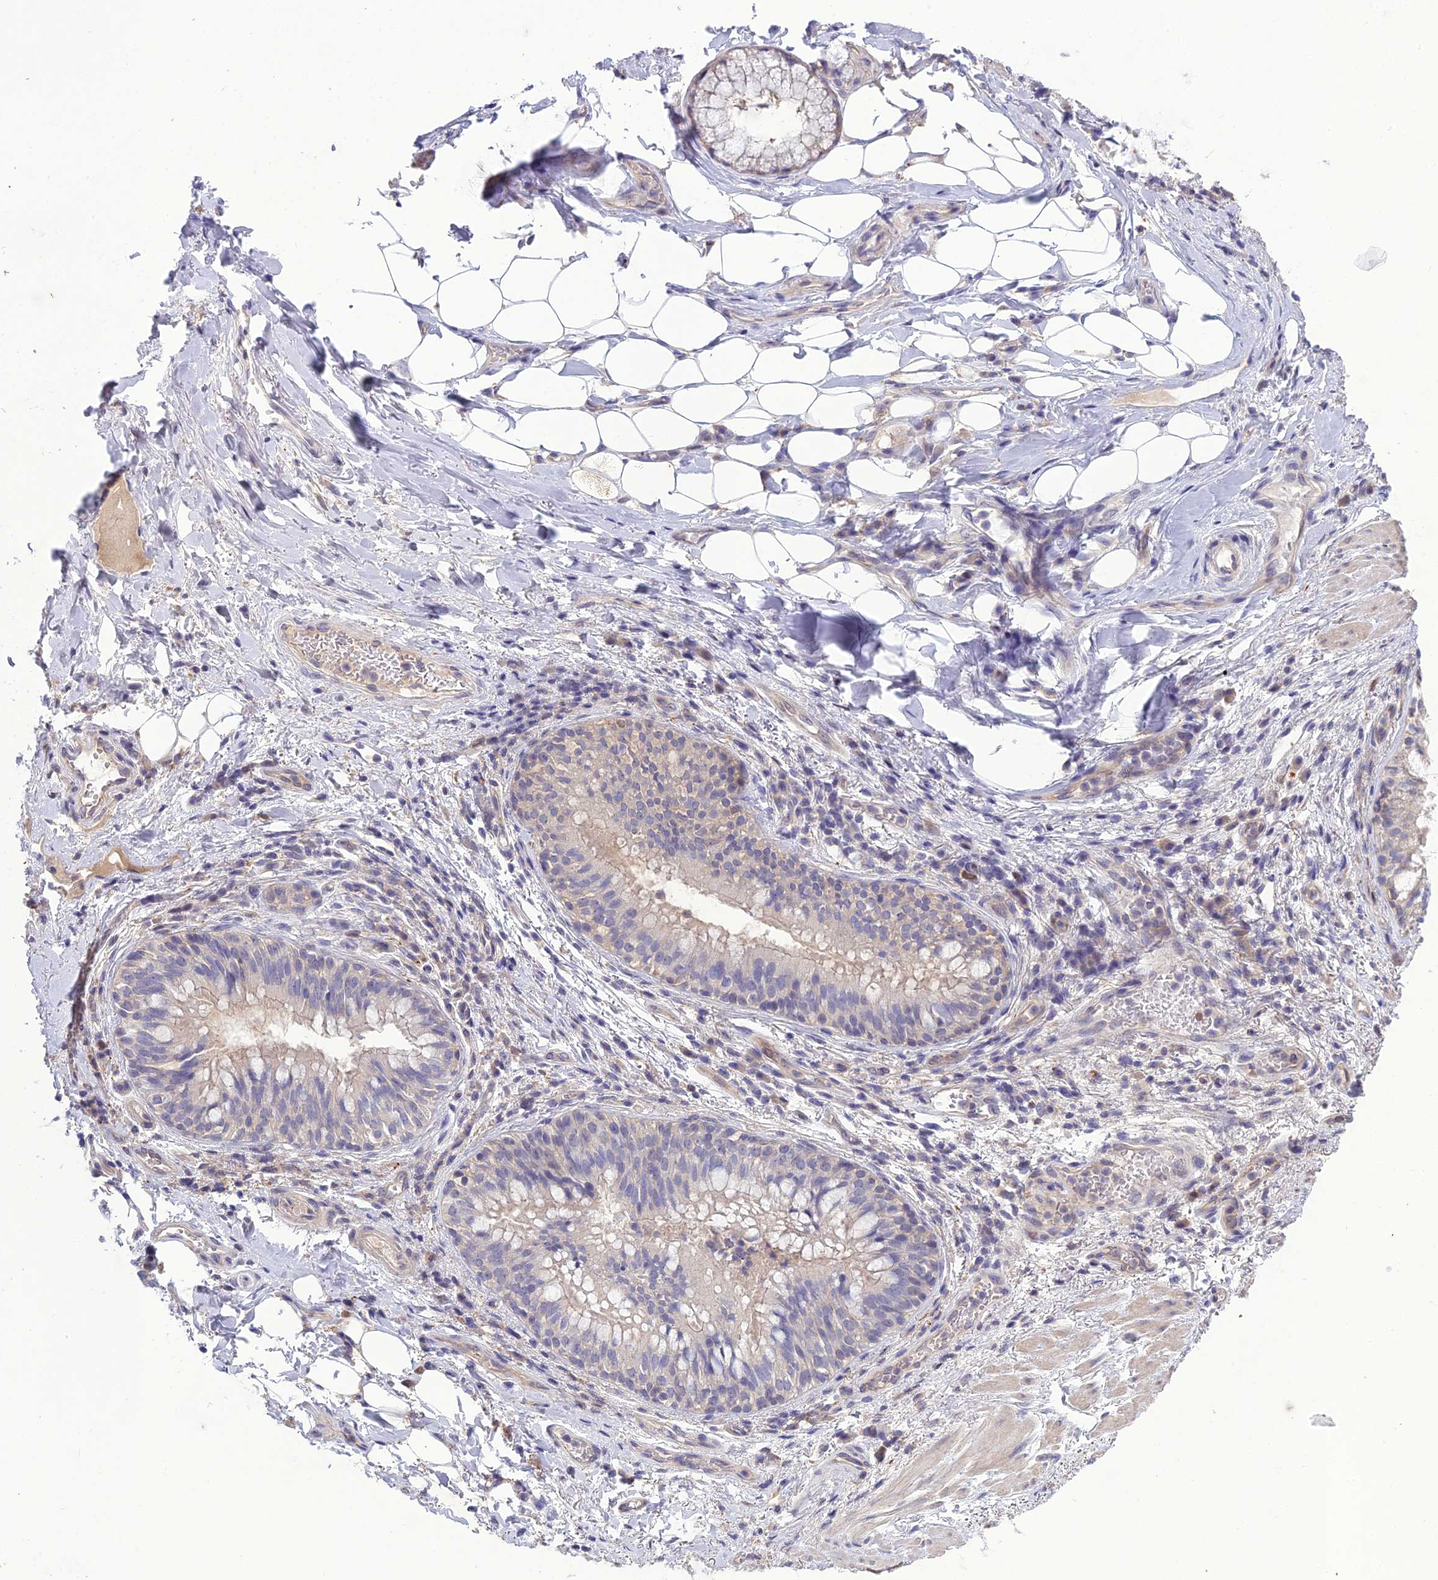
{"staining": {"intensity": "negative", "quantity": "none", "location": "none"}, "tissue": "adipose tissue", "cell_type": "Adipocytes", "image_type": "normal", "snomed": [{"axis": "morphology", "description": "Normal tissue, NOS"}, {"axis": "topography", "description": "Lymph node"}, {"axis": "topography", "description": "Cartilage tissue"}, {"axis": "topography", "description": "Bronchus"}], "caption": "DAB (3,3'-diaminobenzidine) immunohistochemical staining of benign adipose tissue demonstrates no significant staining in adipocytes. Brightfield microscopy of IHC stained with DAB (brown) and hematoxylin (blue), captured at high magnification.", "gene": "GDF6", "patient": {"sex": "male", "age": 63}}